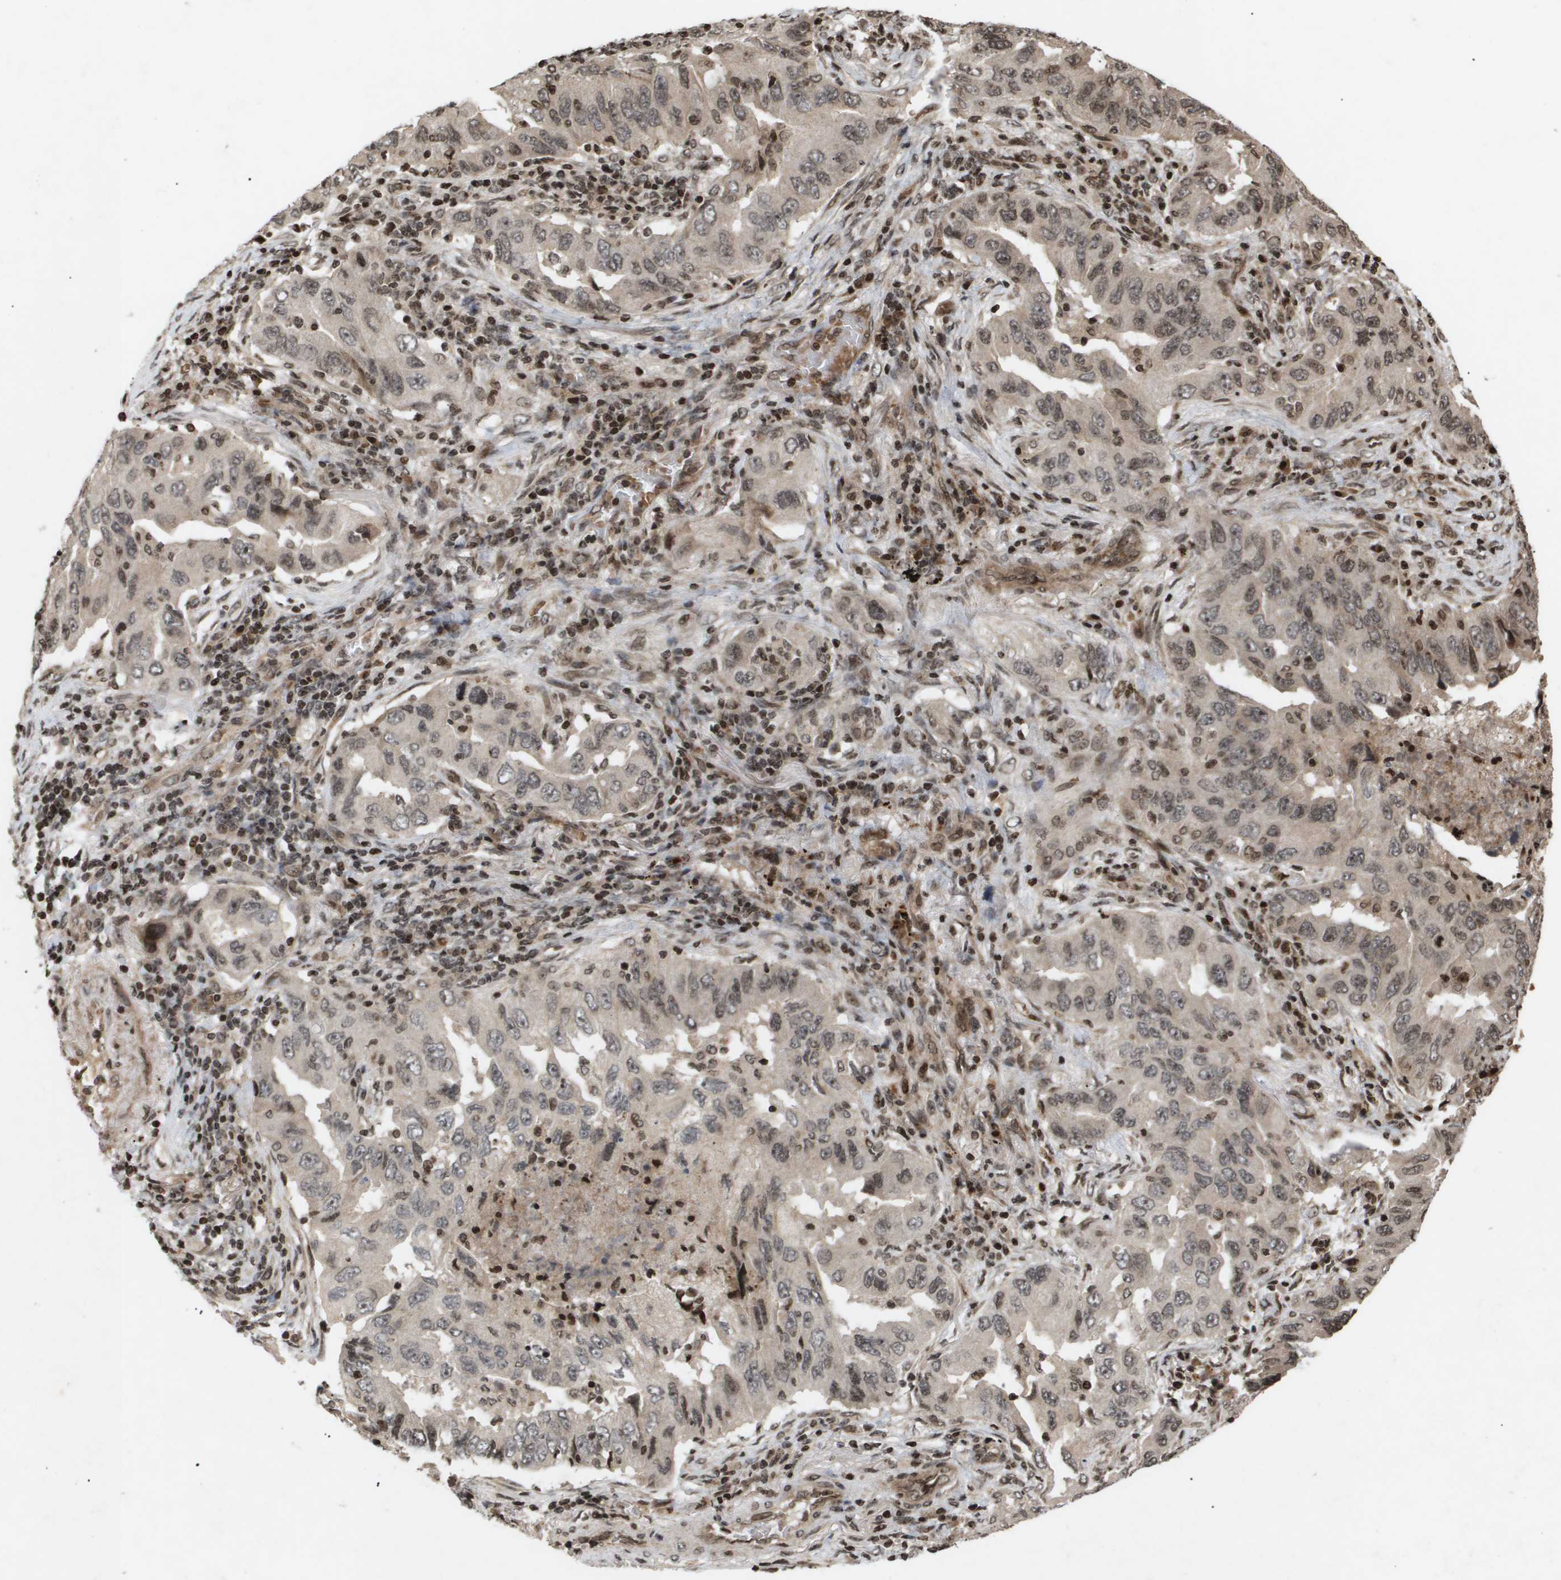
{"staining": {"intensity": "weak", "quantity": ">75%", "location": "cytoplasmic/membranous"}, "tissue": "lung cancer", "cell_type": "Tumor cells", "image_type": "cancer", "snomed": [{"axis": "morphology", "description": "Adenocarcinoma, NOS"}, {"axis": "topography", "description": "Lung"}], "caption": "The immunohistochemical stain shows weak cytoplasmic/membranous staining in tumor cells of lung cancer (adenocarcinoma) tissue.", "gene": "HSPA6", "patient": {"sex": "female", "age": 65}}